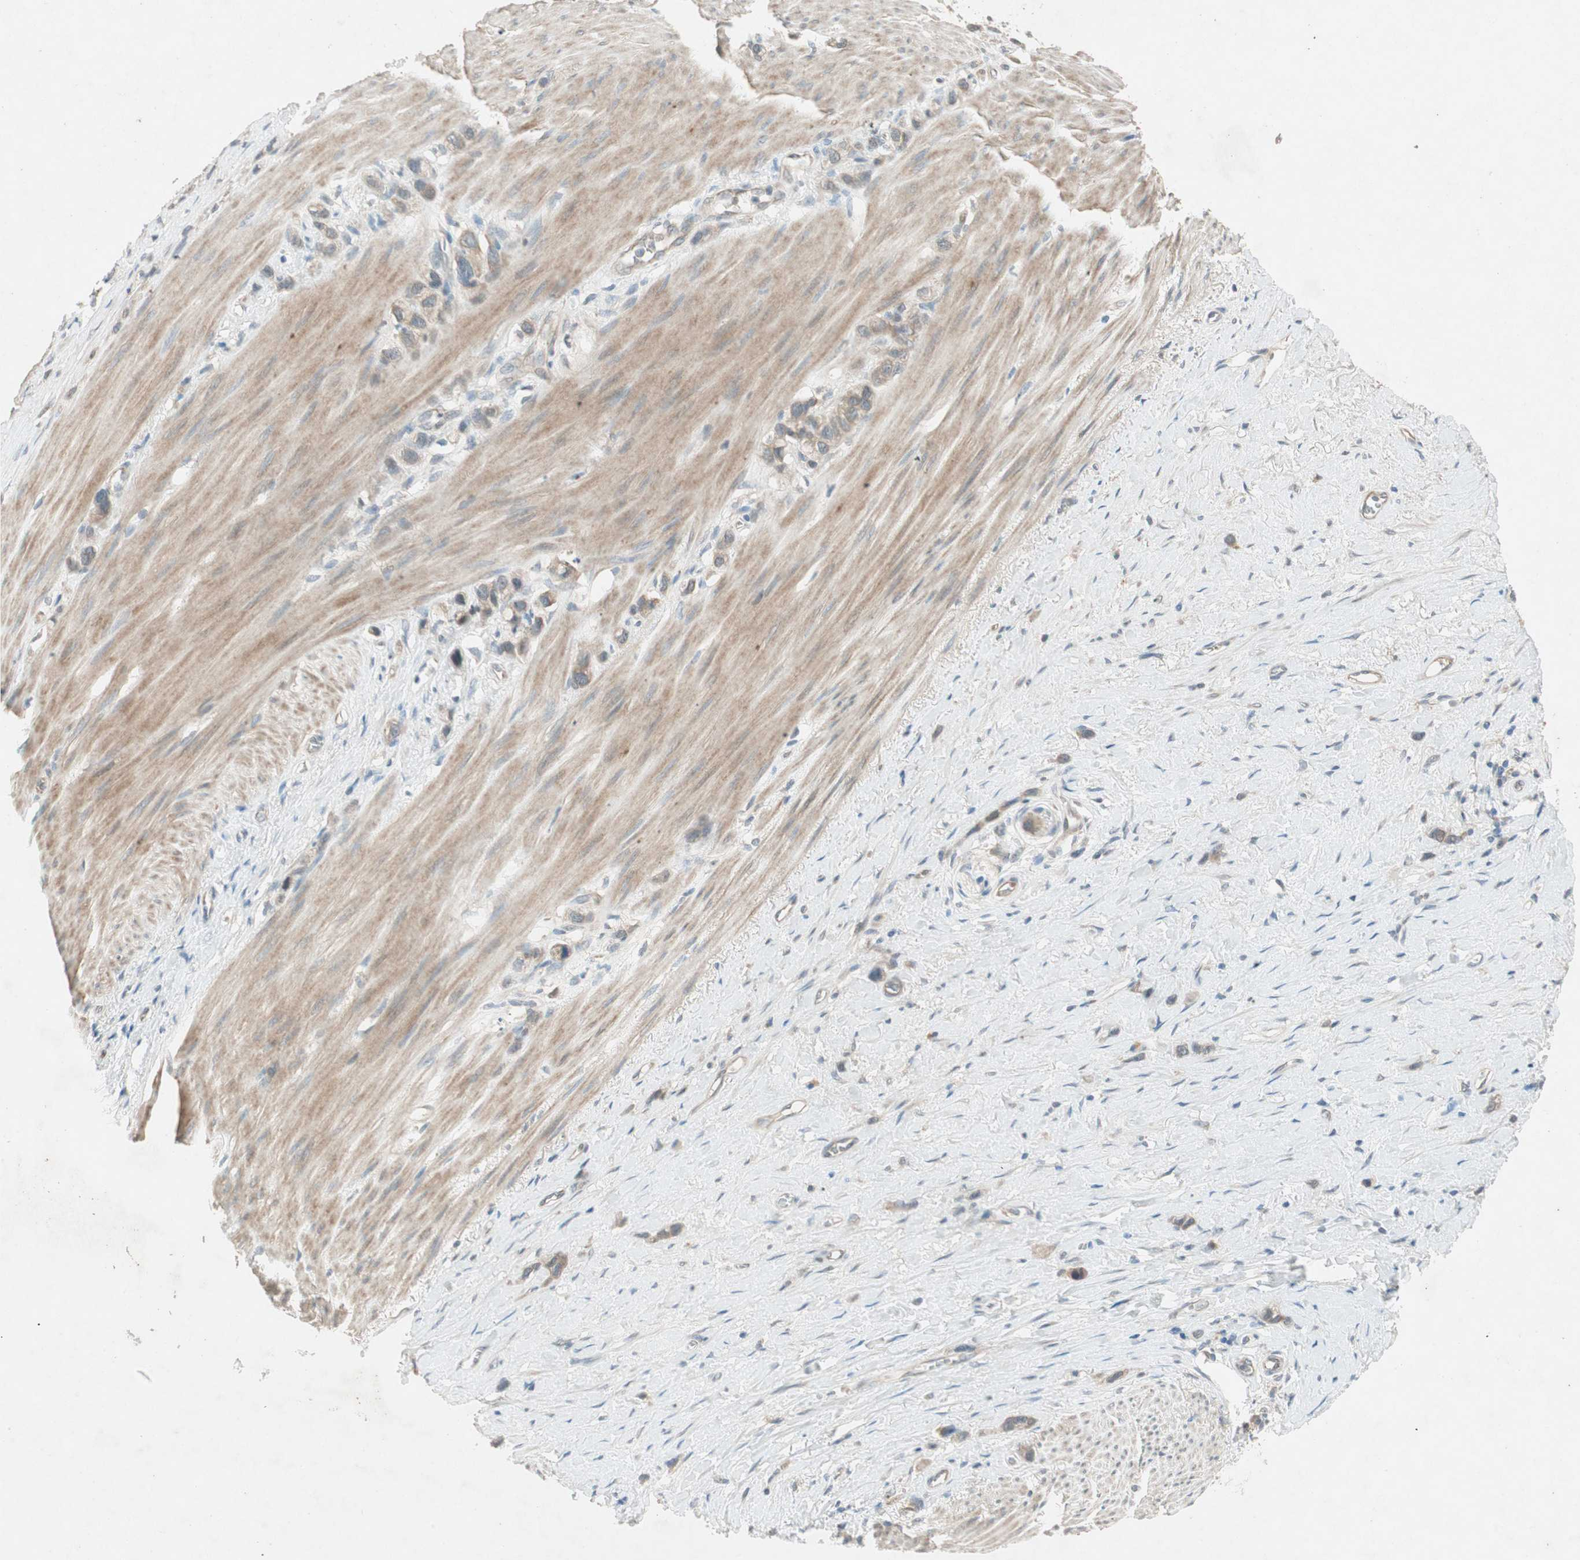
{"staining": {"intensity": "moderate", "quantity": "25%-75%", "location": "cytoplasmic/membranous"}, "tissue": "stomach cancer", "cell_type": "Tumor cells", "image_type": "cancer", "snomed": [{"axis": "morphology", "description": "Normal tissue, NOS"}, {"axis": "morphology", "description": "Adenocarcinoma, NOS"}, {"axis": "morphology", "description": "Adenocarcinoma, High grade"}, {"axis": "topography", "description": "Stomach, upper"}, {"axis": "topography", "description": "Stomach"}], "caption": "IHC image of neoplastic tissue: stomach cancer stained using IHC reveals medium levels of moderate protein expression localized specifically in the cytoplasmic/membranous of tumor cells, appearing as a cytoplasmic/membranous brown color.", "gene": "NCLN", "patient": {"sex": "female", "age": 65}}